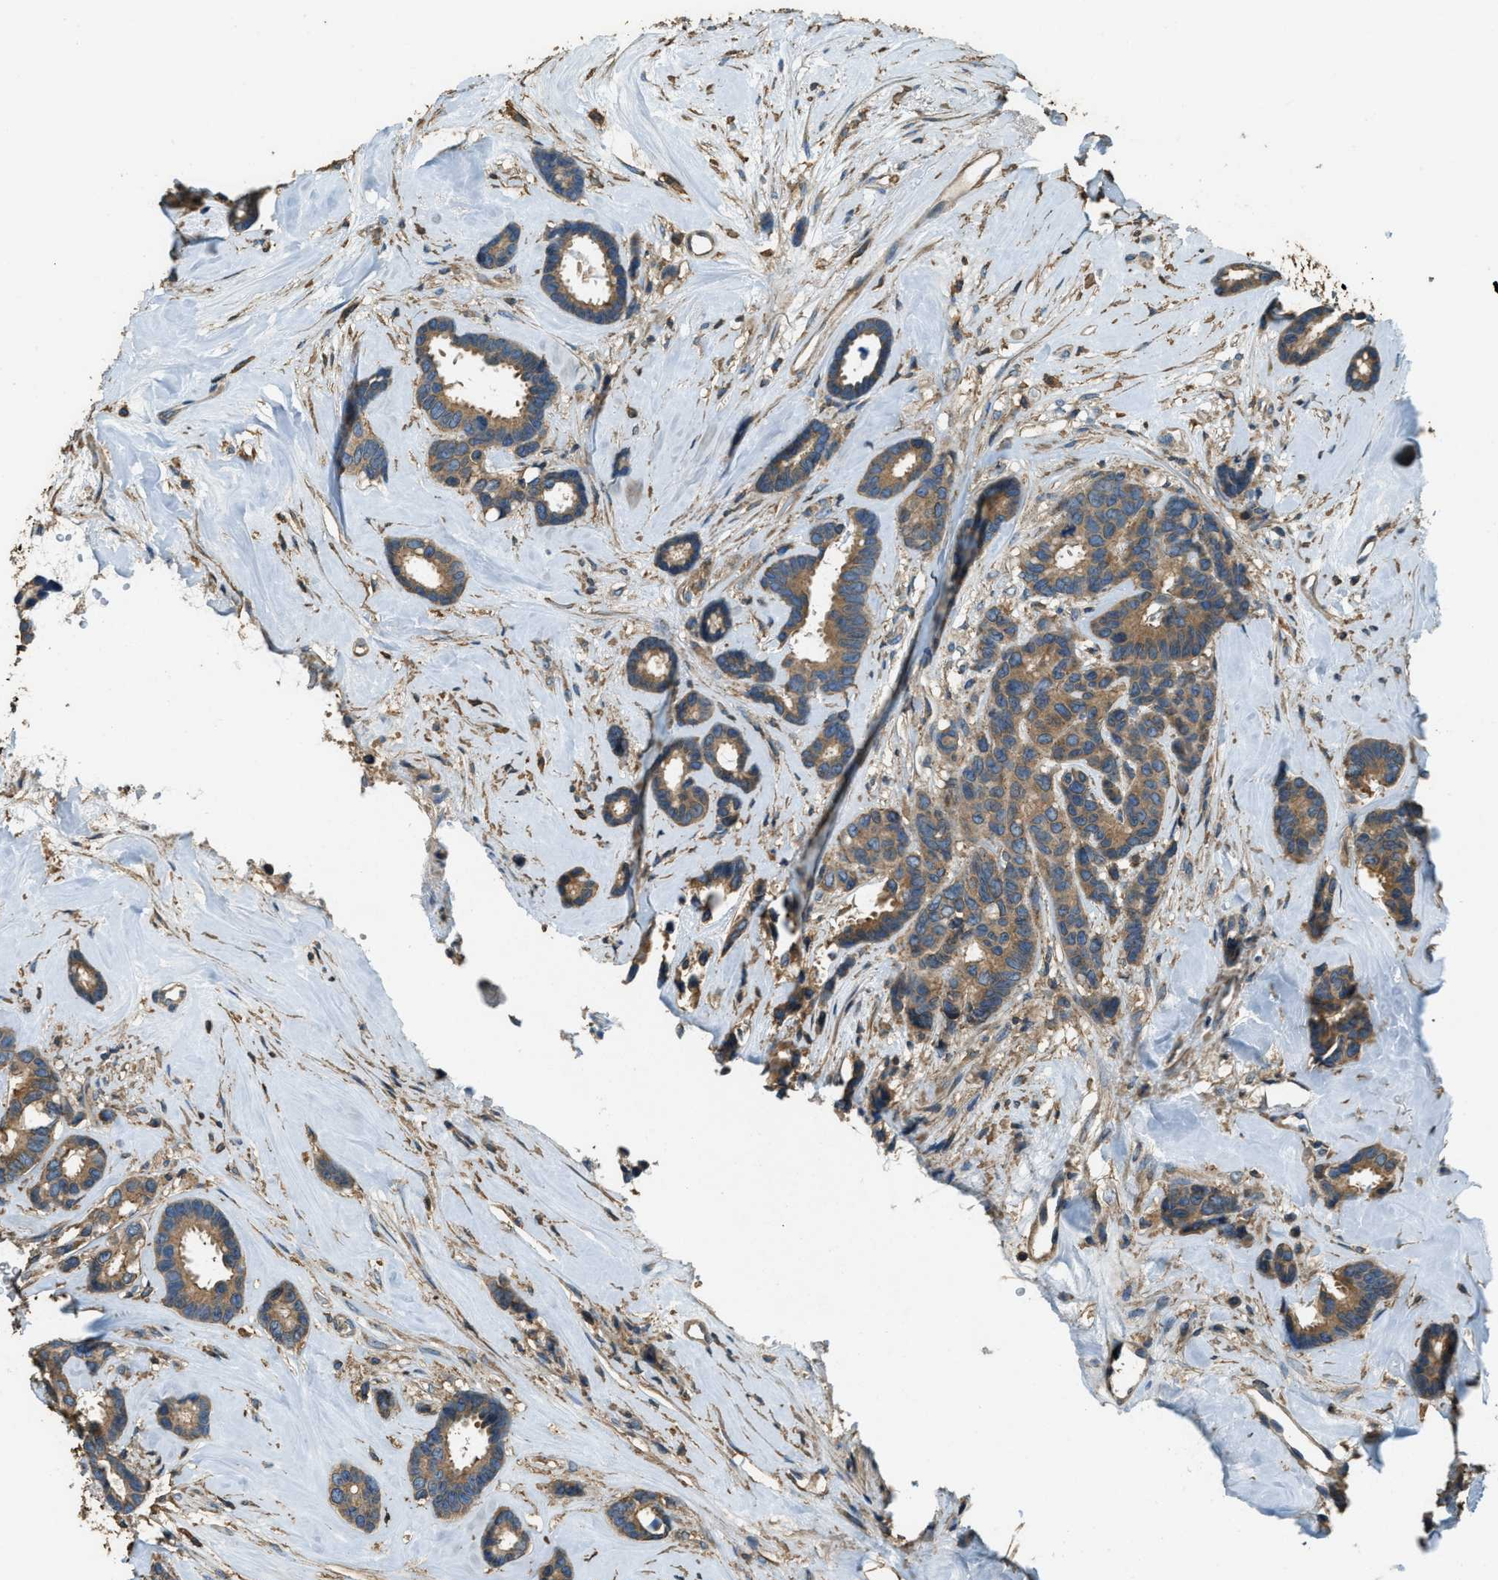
{"staining": {"intensity": "moderate", "quantity": ">75%", "location": "cytoplasmic/membranous"}, "tissue": "breast cancer", "cell_type": "Tumor cells", "image_type": "cancer", "snomed": [{"axis": "morphology", "description": "Duct carcinoma"}, {"axis": "topography", "description": "Breast"}], "caption": "Tumor cells show medium levels of moderate cytoplasmic/membranous staining in about >75% of cells in intraductal carcinoma (breast).", "gene": "ERGIC1", "patient": {"sex": "female", "age": 87}}